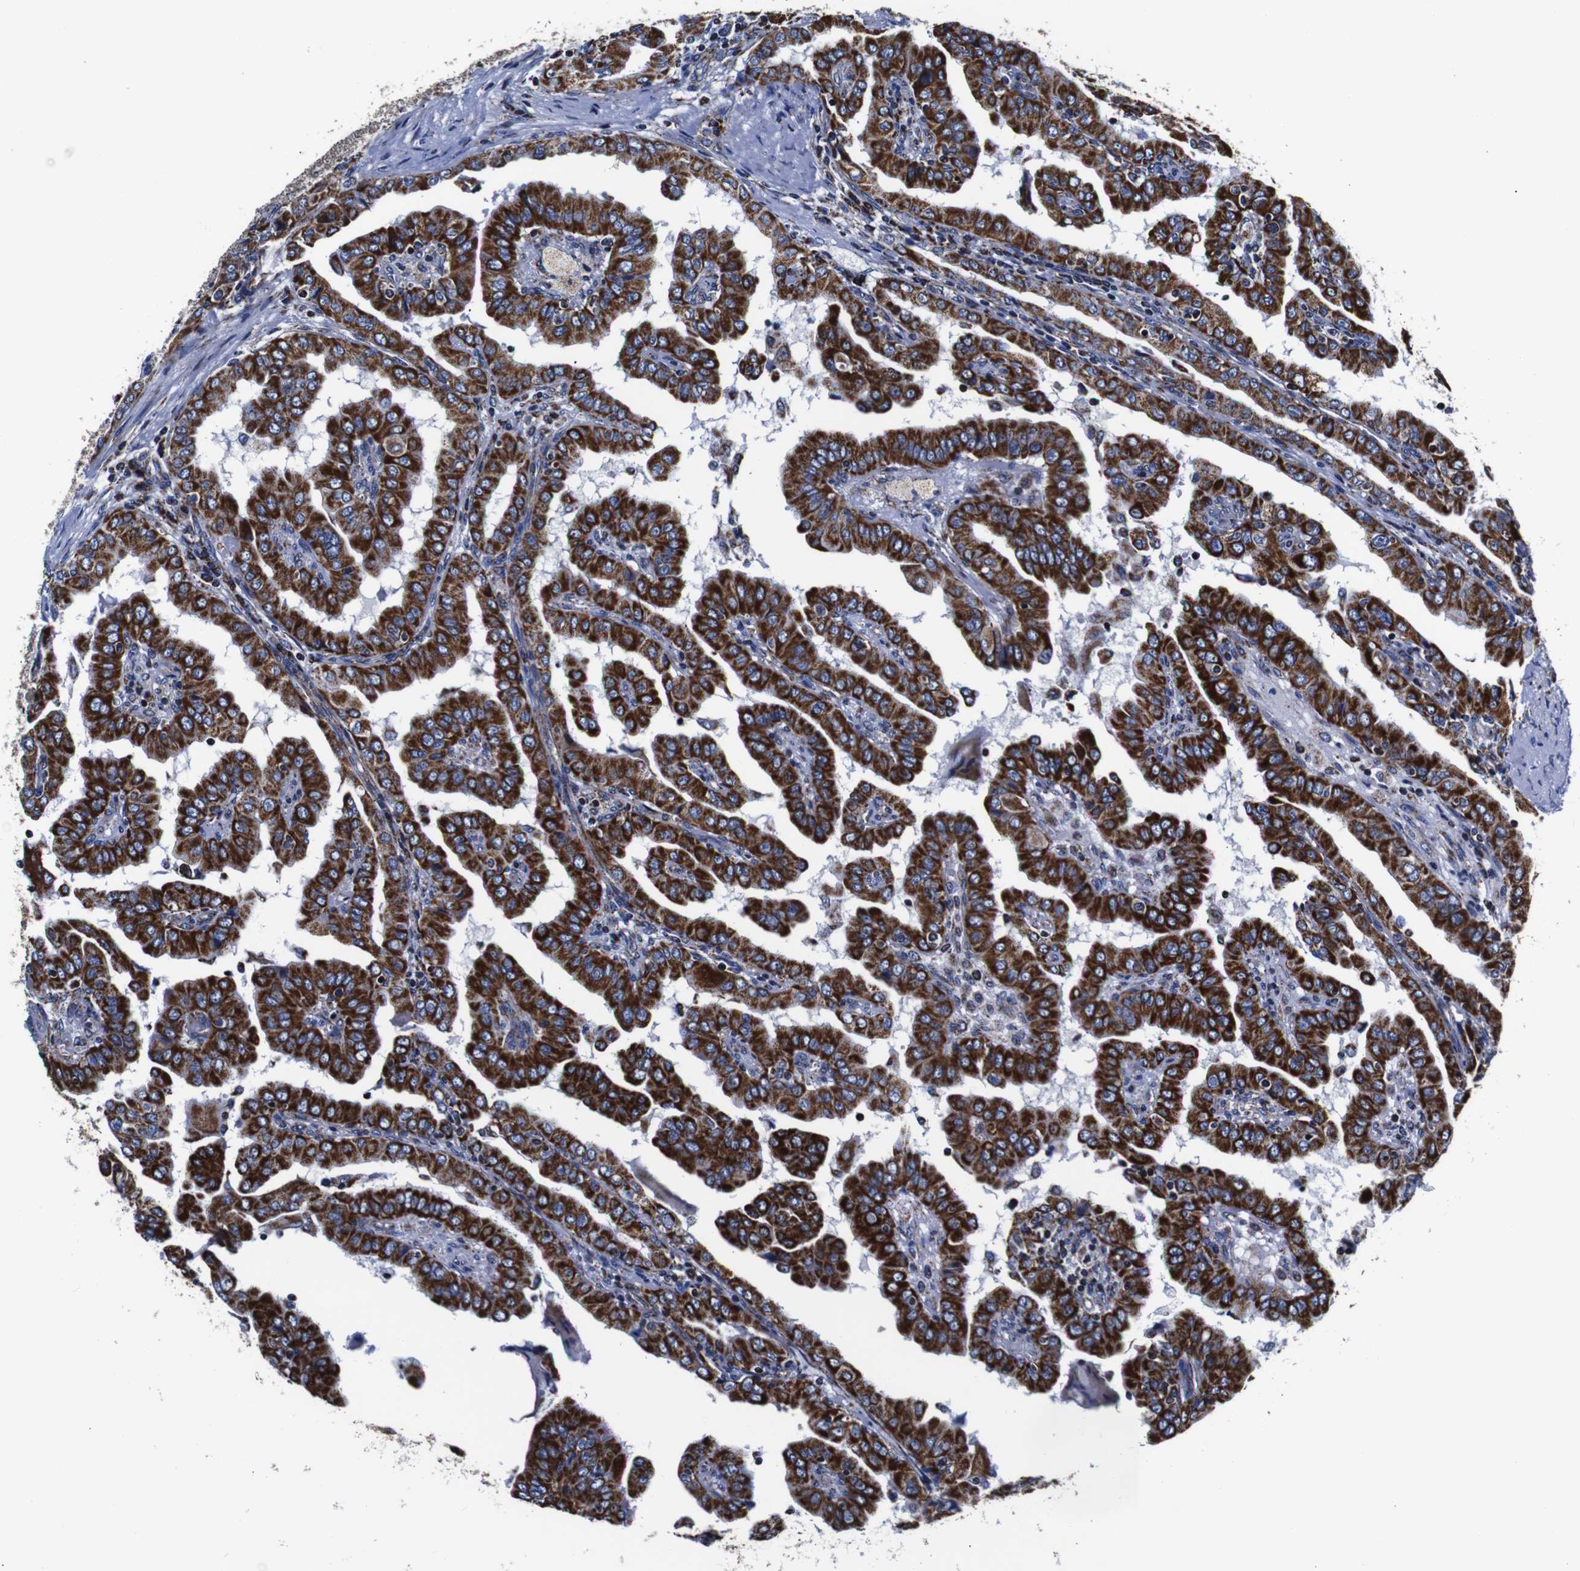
{"staining": {"intensity": "strong", "quantity": ">75%", "location": "cytoplasmic/membranous"}, "tissue": "thyroid cancer", "cell_type": "Tumor cells", "image_type": "cancer", "snomed": [{"axis": "morphology", "description": "Papillary adenocarcinoma, NOS"}, {"axis": "topography", "description": "Thyroid gland"}], "caption": "The immunohistochemical stain shows strong cytoplasmic/membranous positivity in tumor cells of thyroid cancer tissue. The staining was performed using DAB to visualize the protein expression in brown, while the nuclei were stained in blue with hematoxylin (Magnification: 20x).", "gene": "FKBP9", "patient": {"sex": "male", "age": 33}}